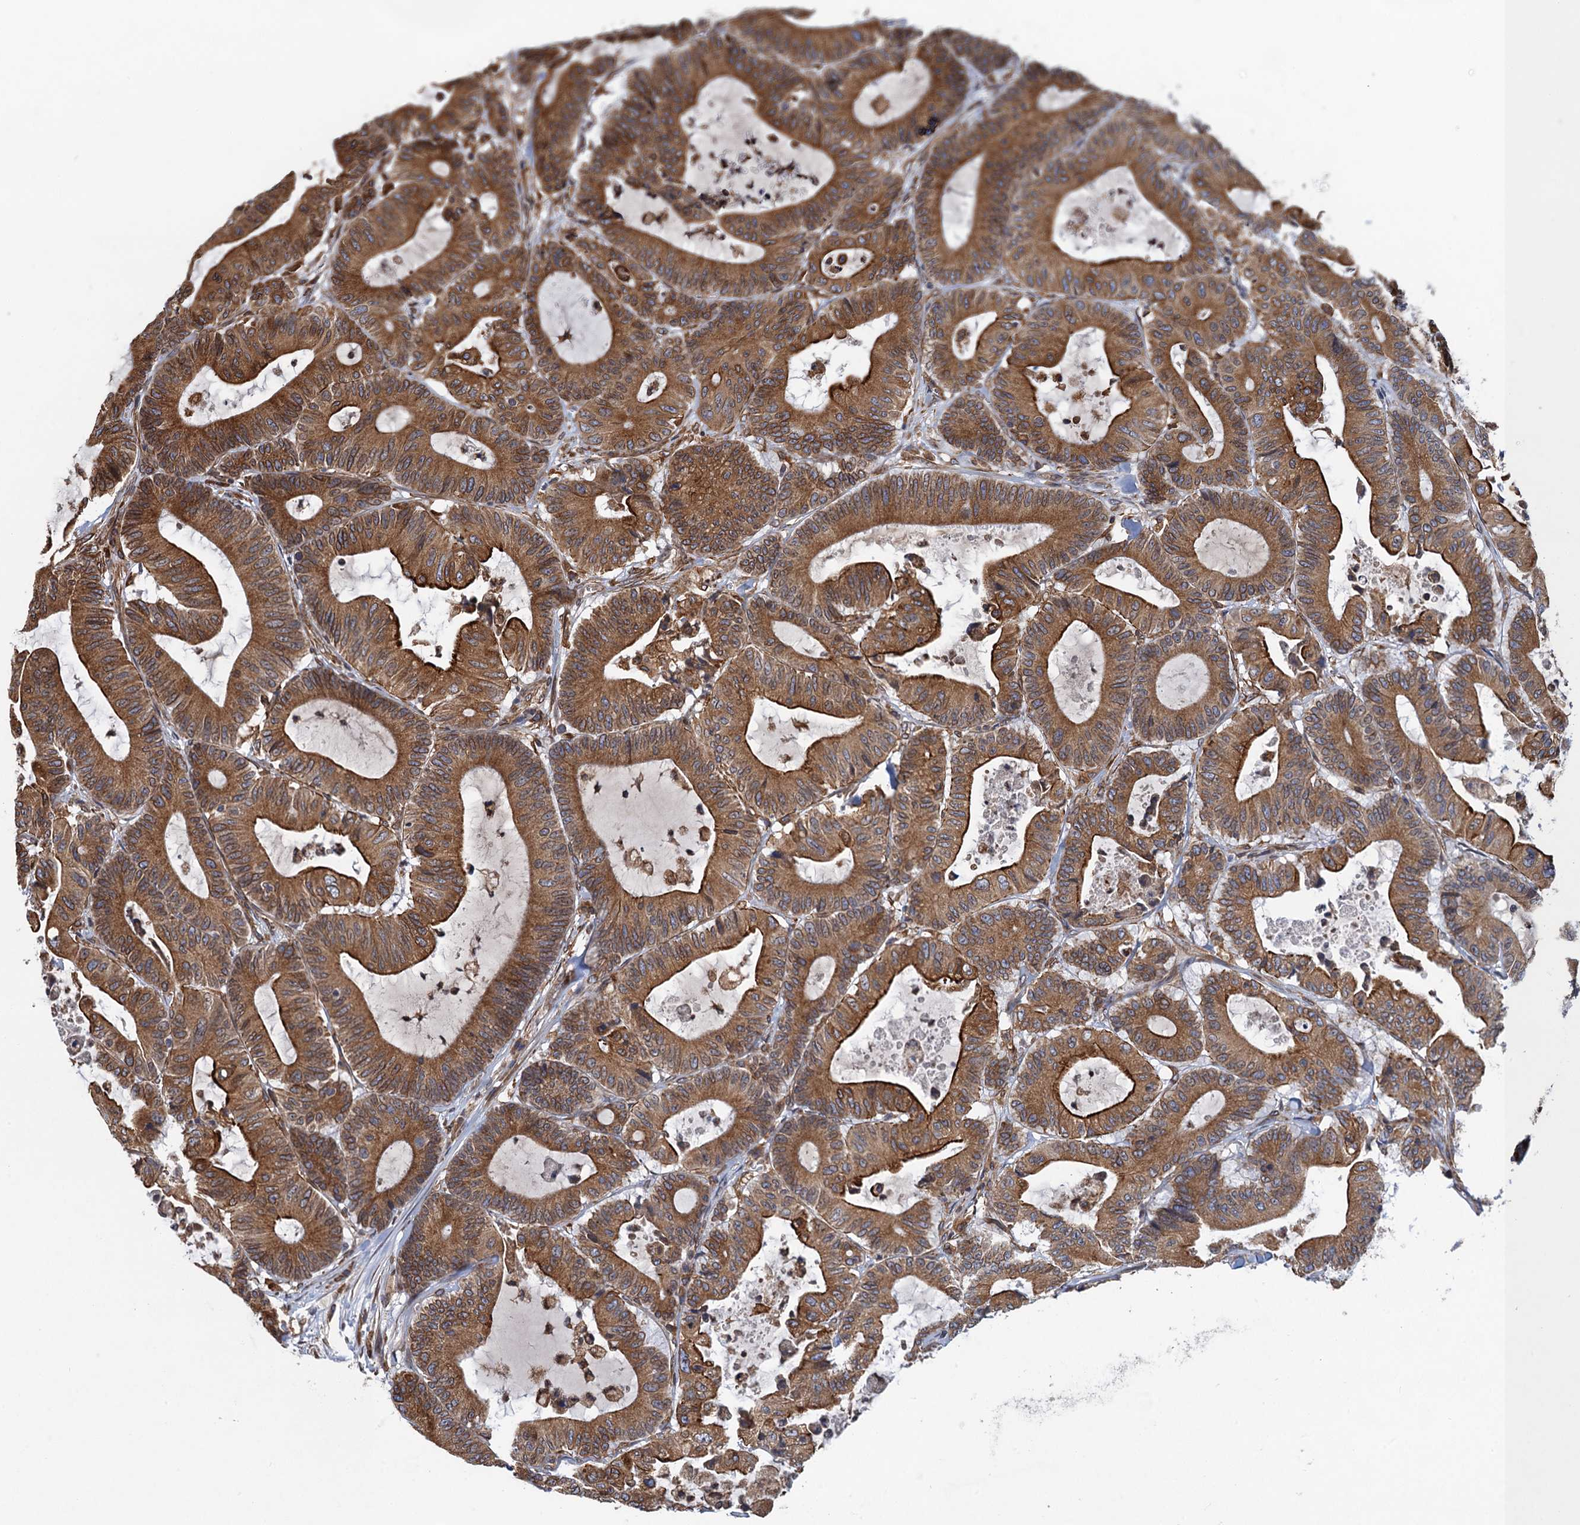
{"staining": {"intensity": "moderate", "quantity": ">75%", "location": "cytoplasmic/membranous"}, "tissue": "colorectal cancer", "cell_type": "Tumor cells", "image_type": "cancer", "snomed": [{"axis": "morphology", "description": "Adenocarcinoma, NOS"}, {"axis": "topography", "description": "Colon"}], "caption": "This is an image of immunohistochemistry staining of colorectal cancer, which shows moderate staining in the cytoplasmic/membranous of tumor cells.", "gene": "ARMC5", "patient": {"sex": "female", "age": 84}}